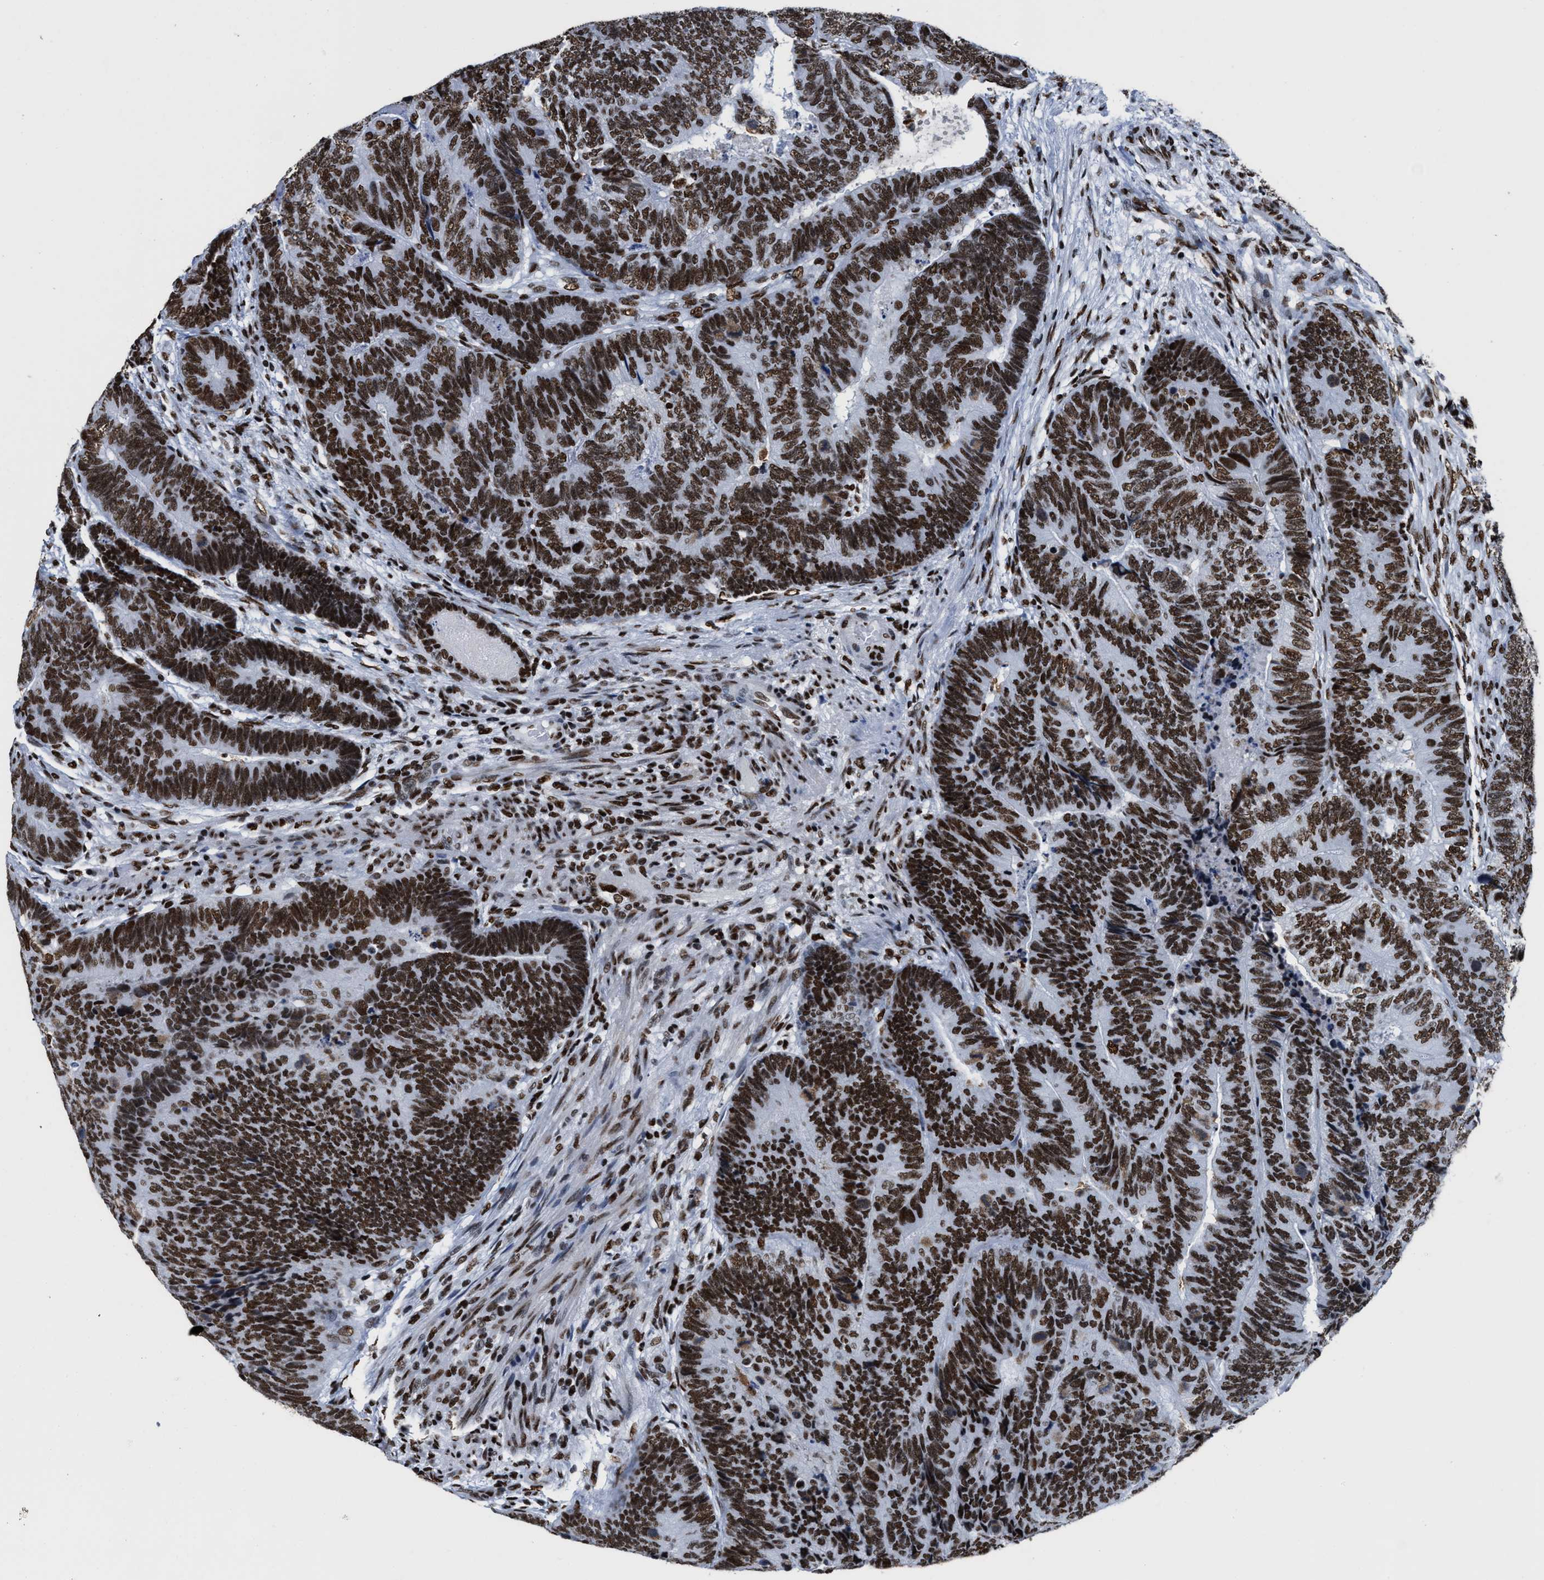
{"staining": {"intensity": "strong", "quantity": ">75%", "location": "nuclear"}, "tissue": "colorectal cancer", "cell_type": "Tumor cells", "image_type": "cancer", "snomed": [{"axis": "morphology", "description": "Adenocarcinoma, NOS"}, {"axis": "topography", "description": "Colon"}], "caption": "Approximately >75% of tumor cells in human colorectal cancer (adenocarcinoma) show strong nuclear protein expression as visualized by brown immunohistochemical staining.", "gene": "SMARCC2", "patient": {"sex": "female", "age": 67}}